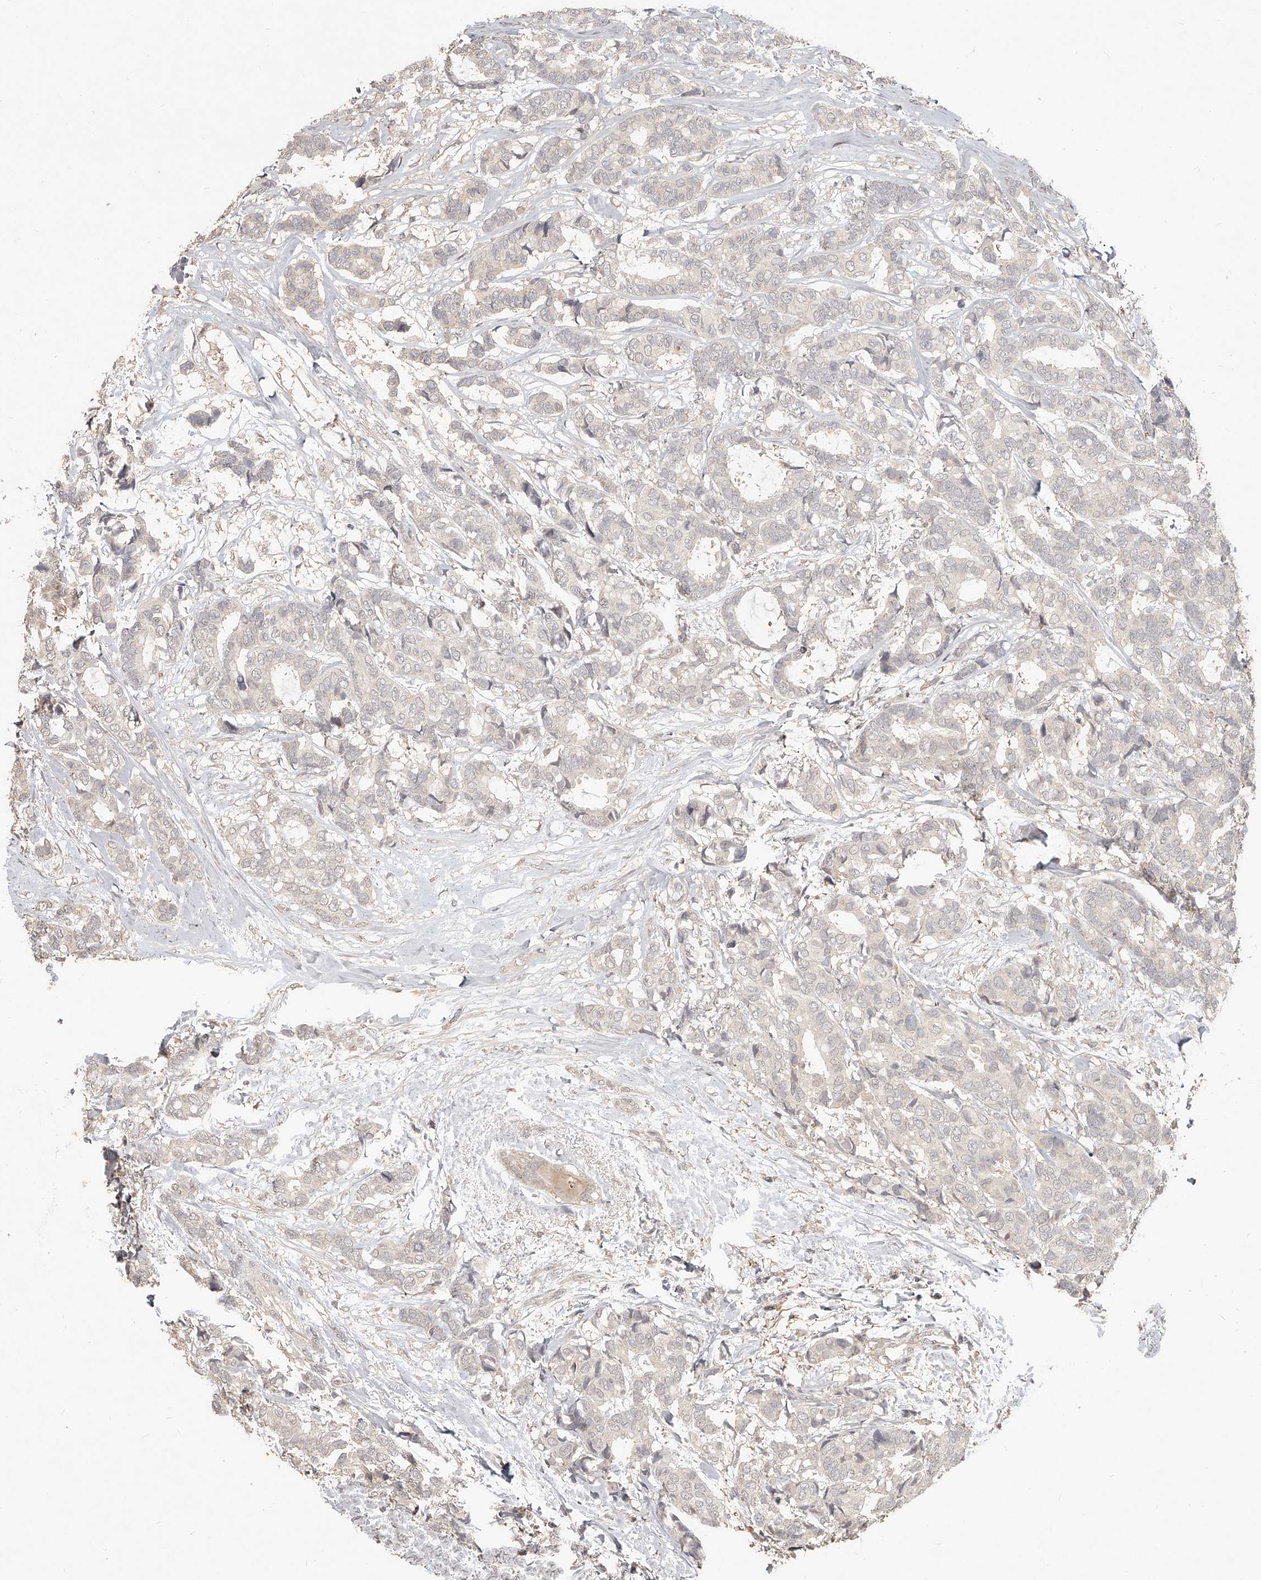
{"staining": {"intensity": "negative", "quantity": "none", "location": "none"}, "tissue": "breast cancer", "cell_type": "Tumor cells", "image_type": "cancer", "snomed": [{"axis": "morphology", "description": "Duct carcinoma"}, {"axis": "topography", "description": "Breast"}], "caption": "Breast intraductal carcinoma stained for a protein using immunohistochemistry exhibits no expression tumor cells.", "gene": "SLC37A1", "patient": {"sex": "female", "age": 87}}